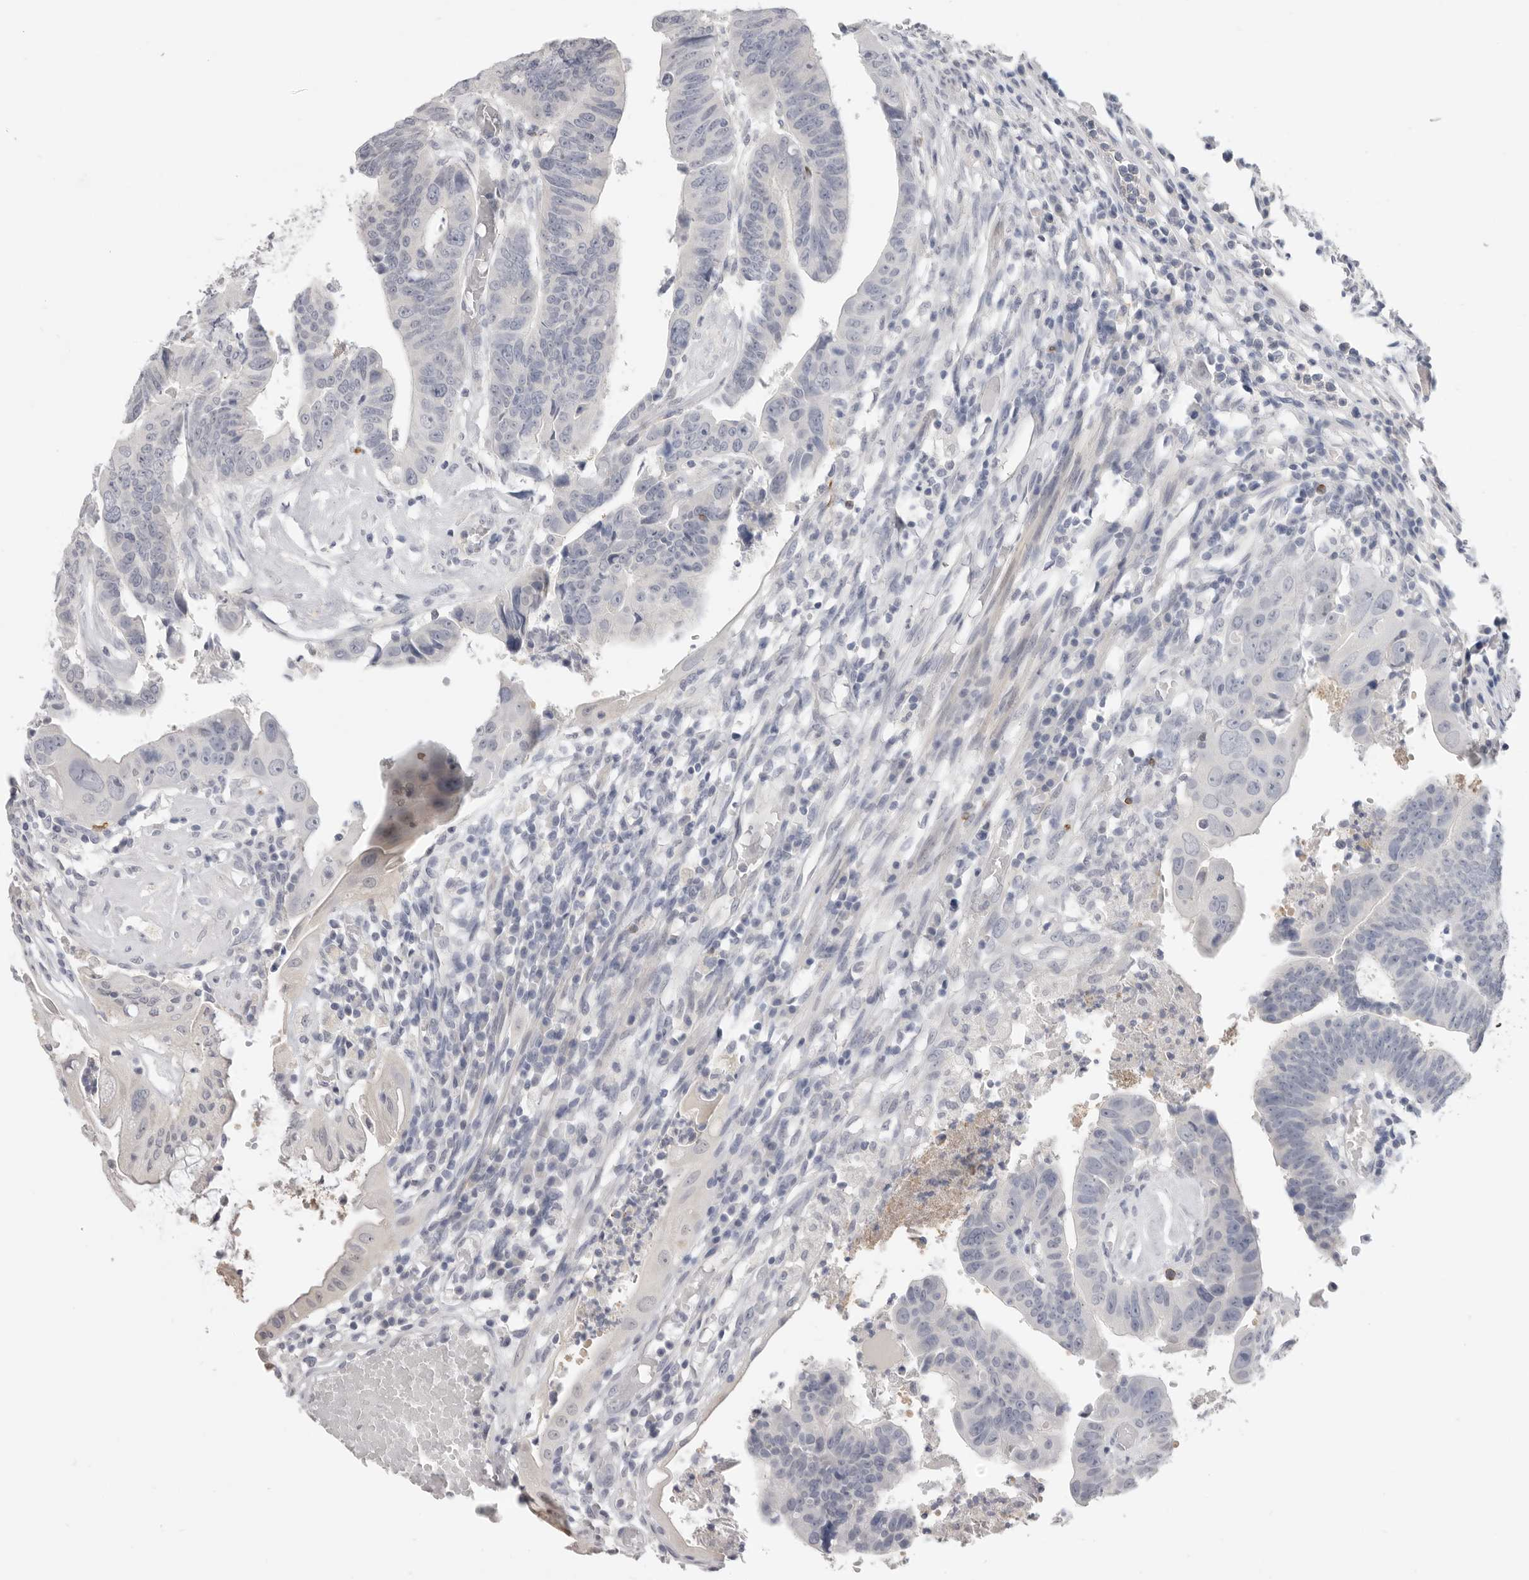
{"staining": {"intensity": "negative", "quantity": "none", "location": "none"}, "tissue": "colorectal cancer", "cell_type": "Tumor cells", "image_type": "cancer", "snomed": [{"axis": "morphology", "description": "Adenocarcinoma, NOS"}, {"axis": "topography", "description": "Rectum"}], "caption": "Immunohistochemical staining of adenocarcinoma (colorectal) reveals no significant staining in tumor cells. (DAB (3,3'-diaminobenzidine) IHC with hematoxylin counter stain).", "gene": "XIRP1", "patient": {"sex": "female", "age": 65}}